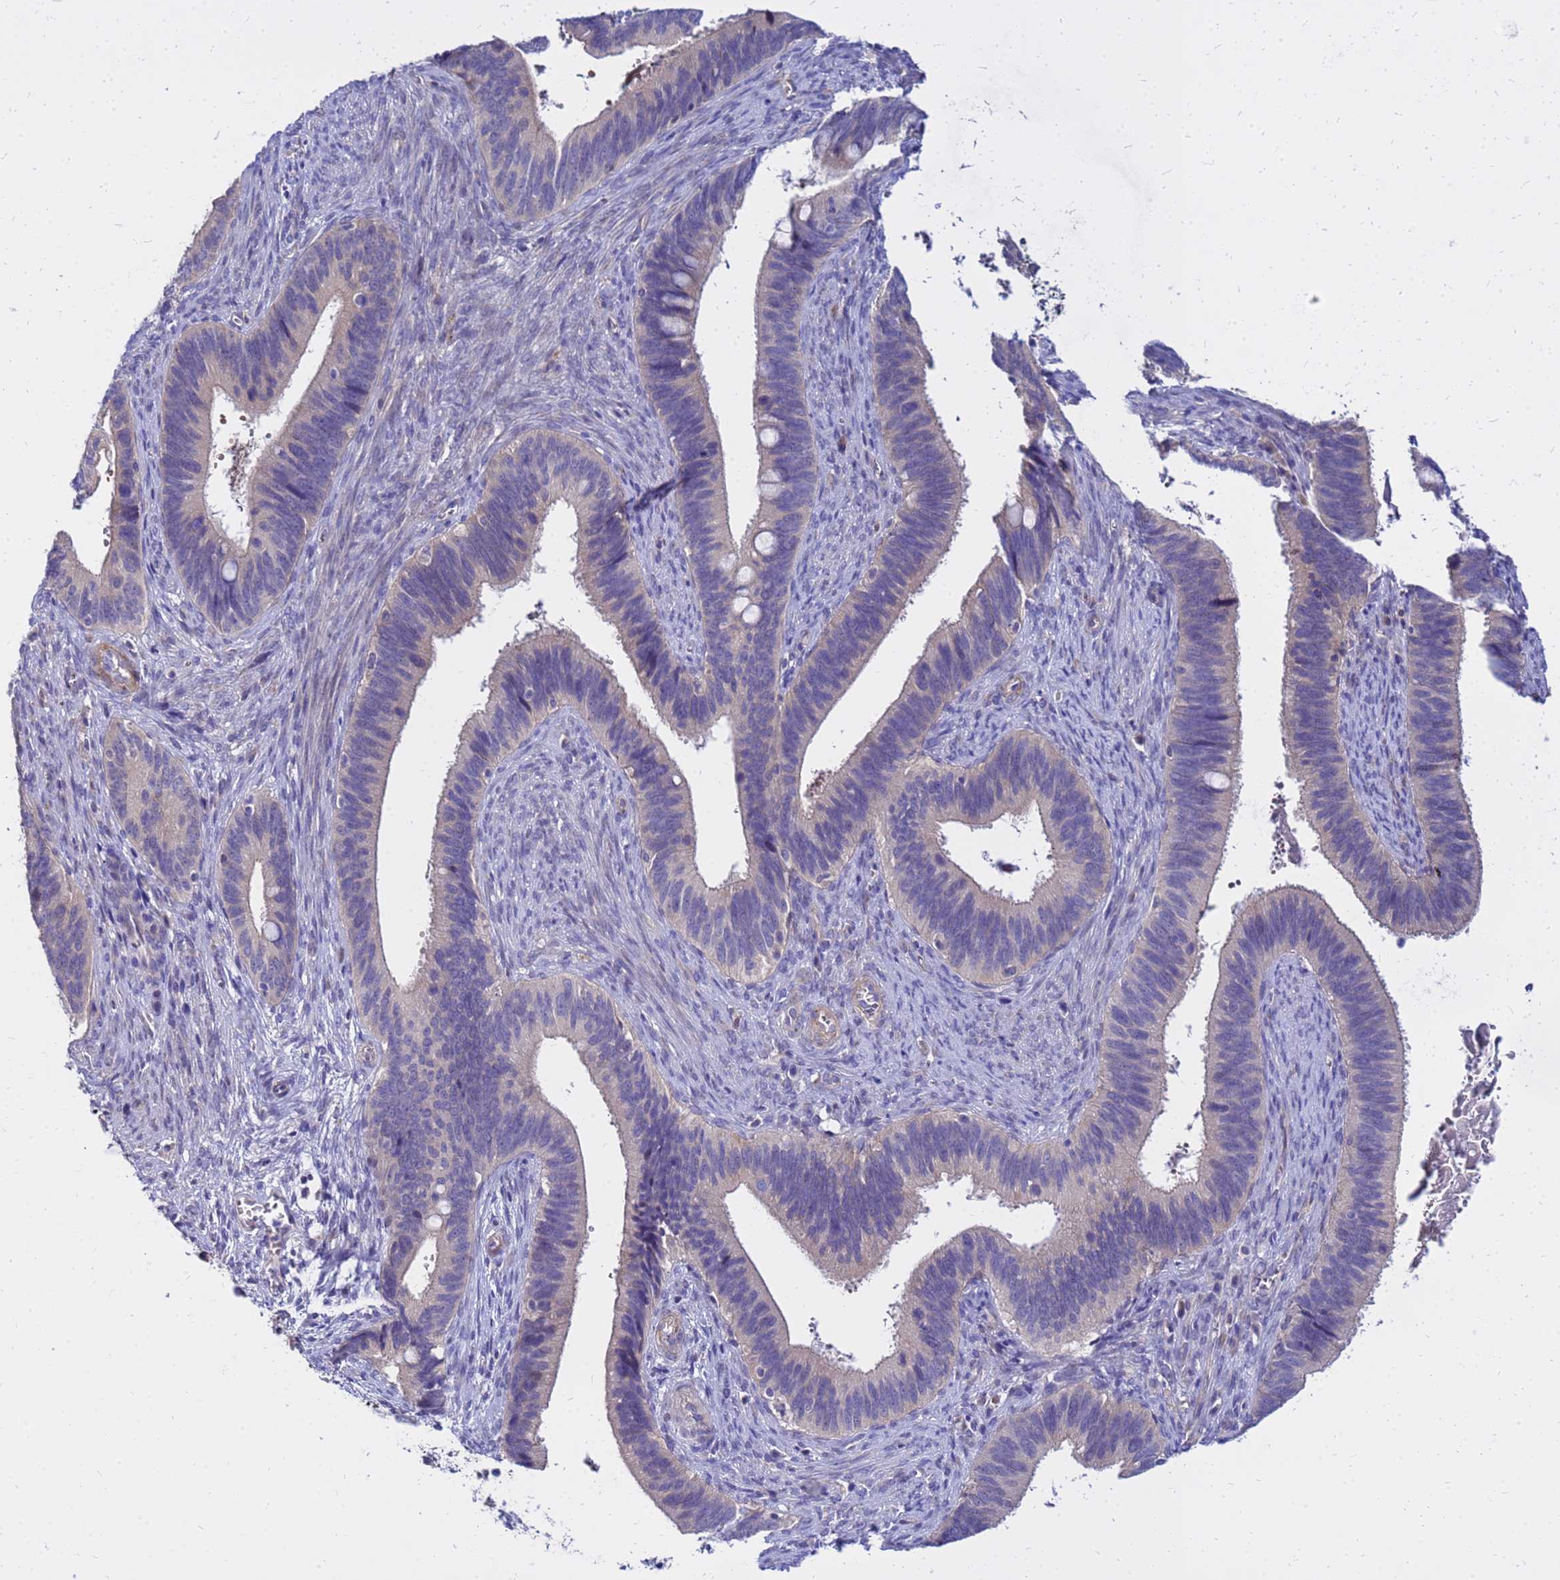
{"staining": {"intensity": "weak", "quantity": "25%-75%", "location": "cytoplasmic/membranous"}, "tissue": "cervical cancer", "cell_type": "Tumor cells", "image_type": "cancer", "snomed": [{"axis": "morphology", "description": "Adenocarcinoma, NOS"}, {"axis": "topography", "description": "Cervix"}], "caption": "DAB immunohistochemical staining of human cervical adenocarcinoma exhibits weak cytoplasmic/membranous protein positivity in approximately 25%-75% of tumor cells.", "gene": "HERC5", "patient": {"sex": "female", "age": 42}}